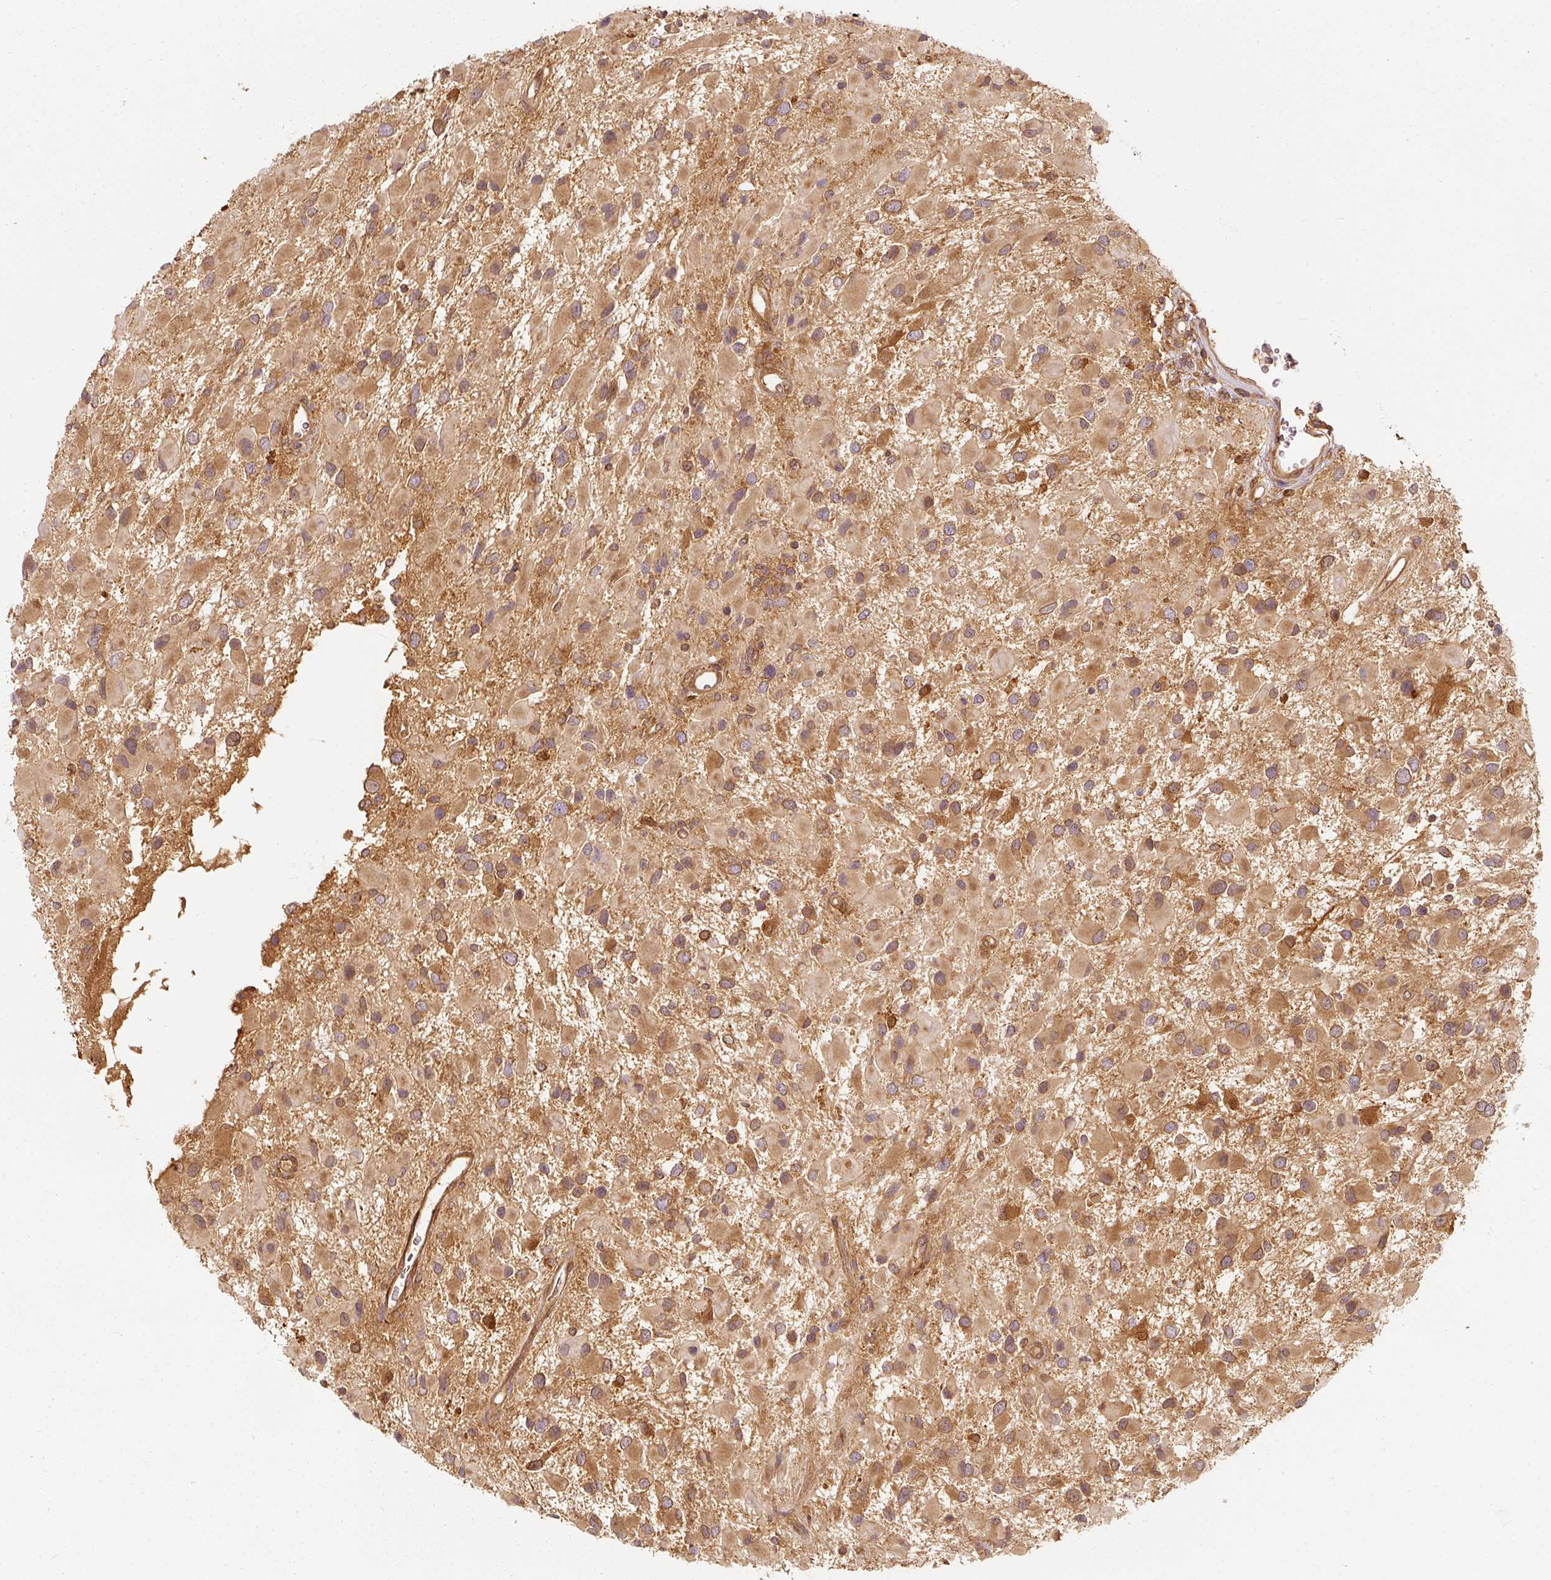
{"staining": {"intensity": "moderate", "quantity": ">75%", "location": "cytoplasmic/membranous"}, "tissue": "glioma", "cell_type": "Tumor cells", "image_type": "cancer", "snomed": [{"axis": "morphology", "description": "Glioma, malignant, High grade"}, {"axis": "topography", "description": "Brain"}], "caption": "Malignant high-grade glioma was stained to show a protein in brown. There is medium levels of moderate cytoplasmic/membranous positivity in approximately >75% of tumor cells. (Brightfield microscopy of DAB IHC at high magnification).", "gene": "EIF3B", "patient": {"sex": "male", "age": 53}}